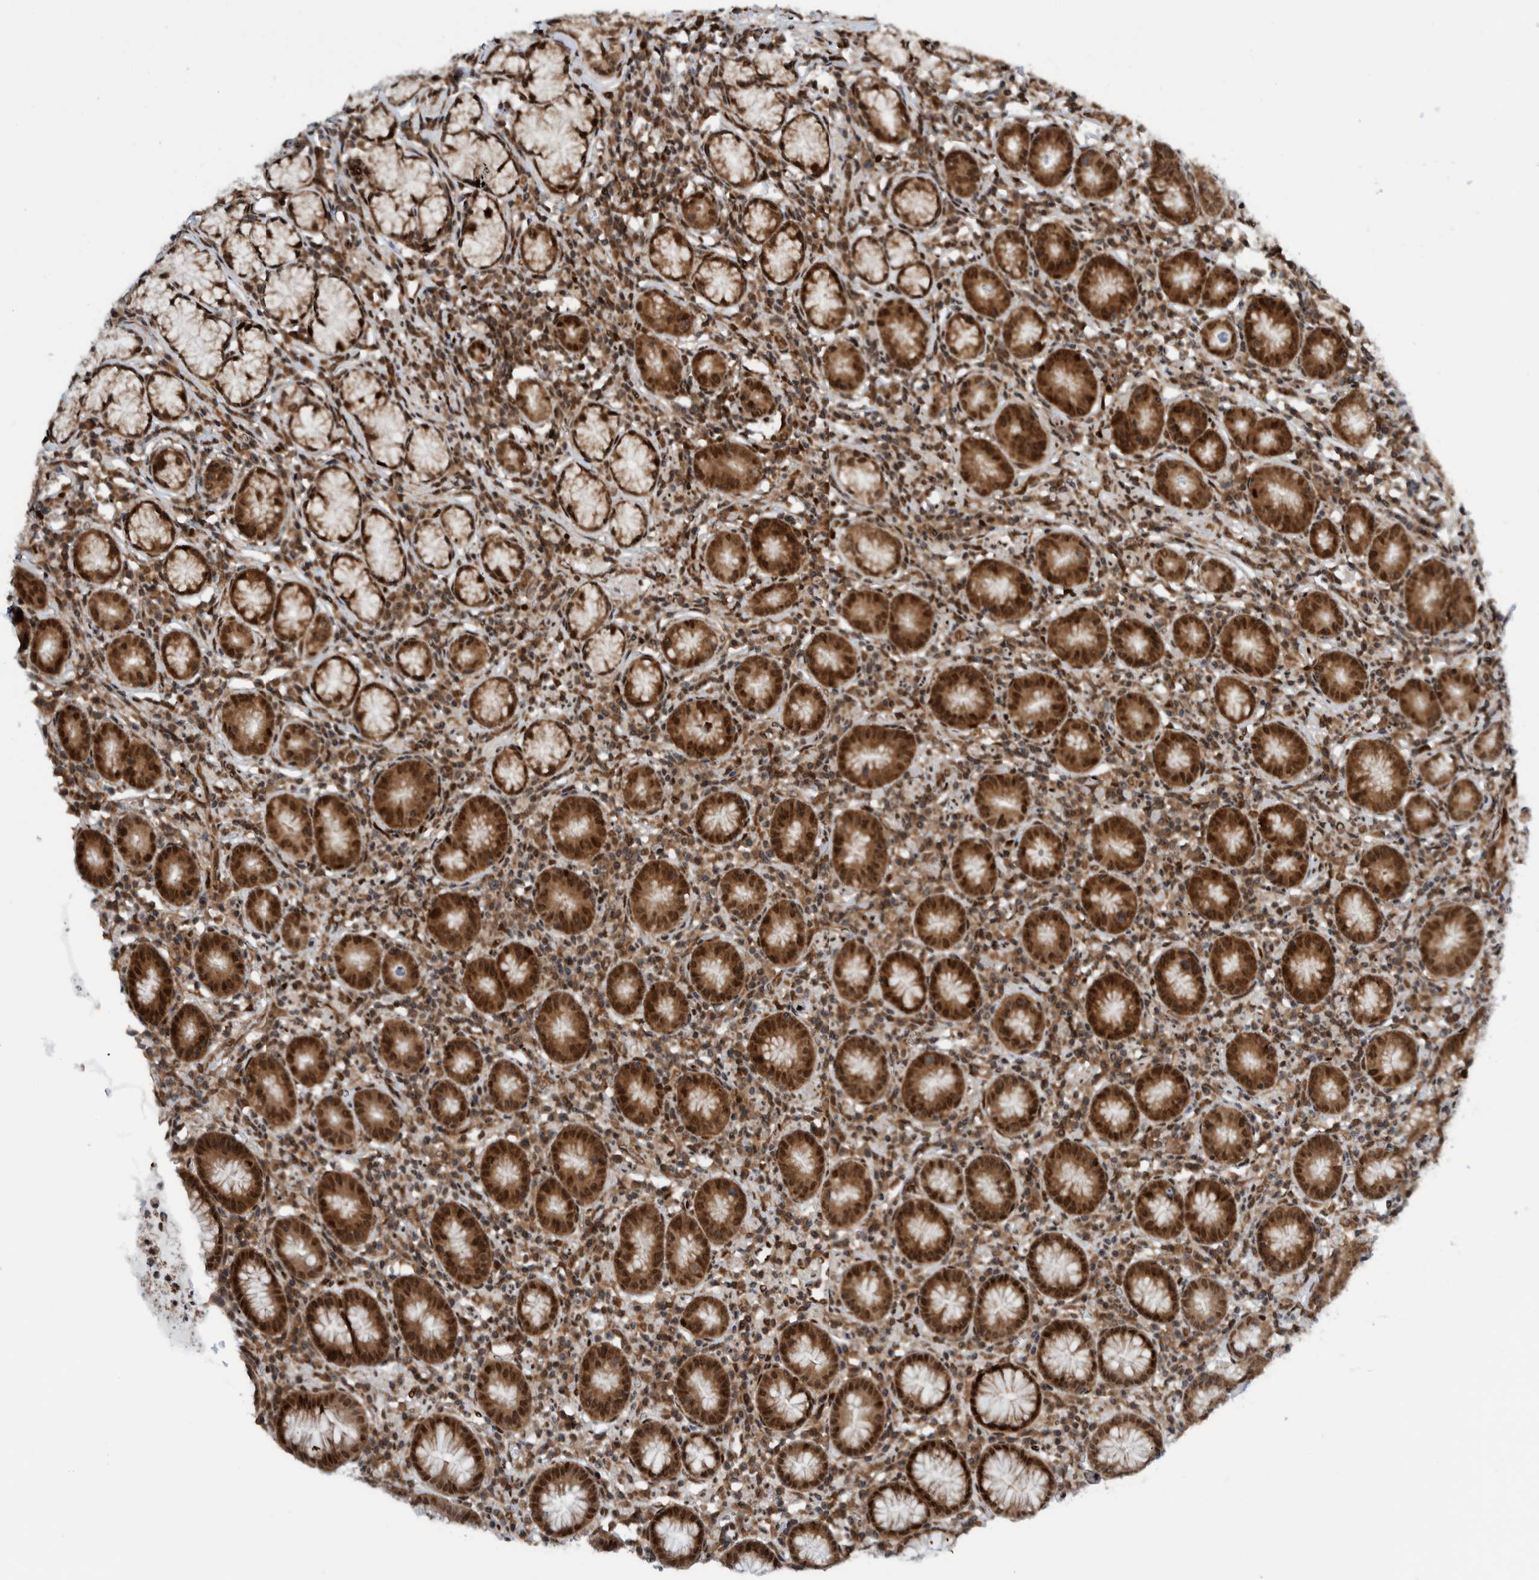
{"staining": {"intensity": "strong", "quantity": ">75%", "location": "cytoplasmic/membranous,nuclear"}, "tissue": "stomach", "cell_type": "Glandular cells", "image_type": "normal", "snomed": [{"axis": "morphology", "description": "Normal tissue, NOS"}, {"axis": "topography", "description": "Stomach"}], "caption": "Stomach stained with DAB (3,3'-diaminobenzidine) immunohistochemistry displays high levels of strong cytoplasmic/membranous,nuclear expression in approximately >75% of glandular cells. (IHC, brightfield microscopy, high magnification).", "gene": "ZNF366", "patient": {"sex": "male", "age": 55}}